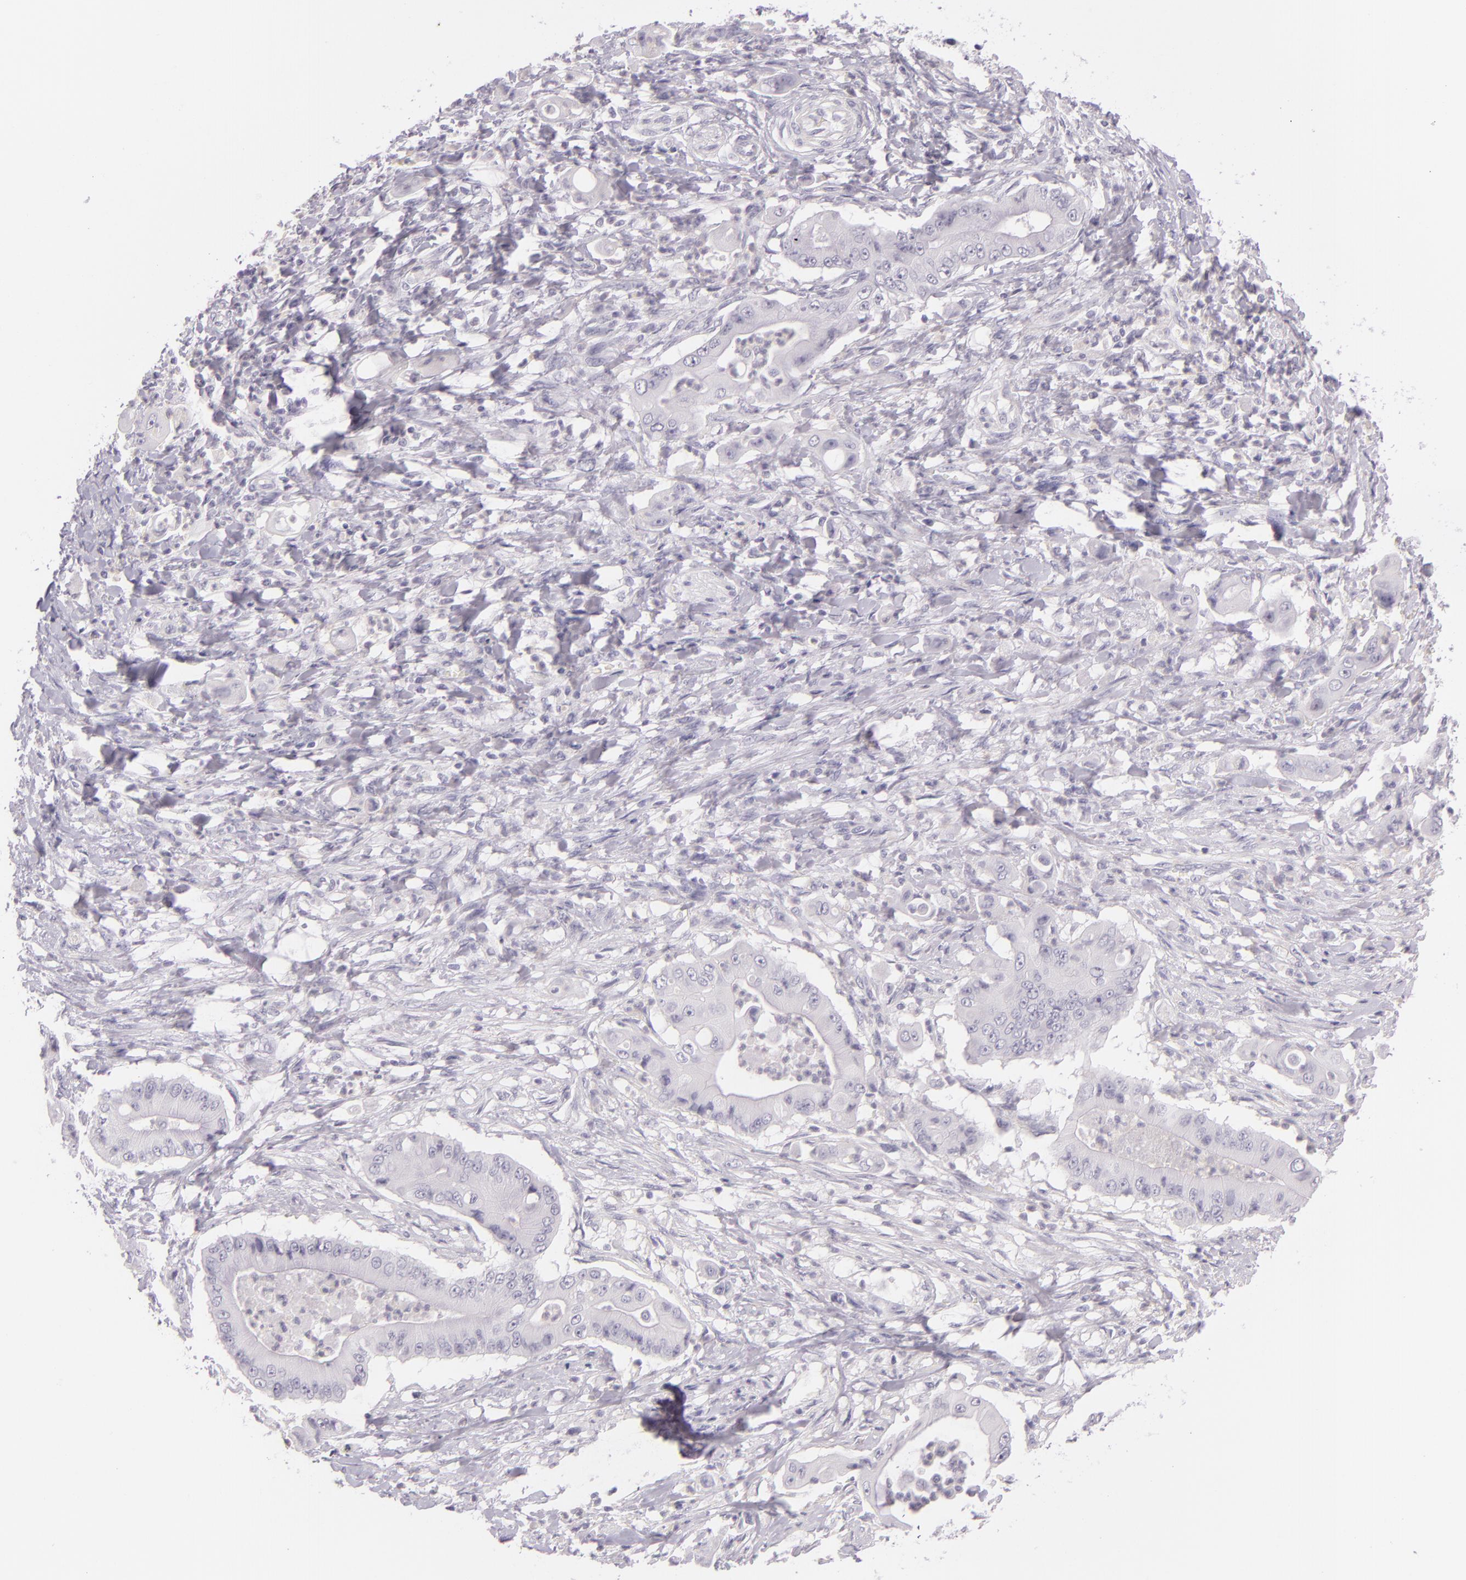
{"staining": {"intensity": "negative", "quantity": "none", "location": "none"}, "tissue": "pancreatic cancer", "cell_type": "Tumor cells", "image_type": "cancer", "snomed": [{"axis": "morphology", "description": "Adenocarcinoma, NOS"}, {"axis": "topography", "description": "Pancreas"}], "caption": "An image of human pancreatic adenocarcinoma is negative for staining in tumor cells.", "gene": "CBS", "patient": {"sex": "male", "age": 62}}